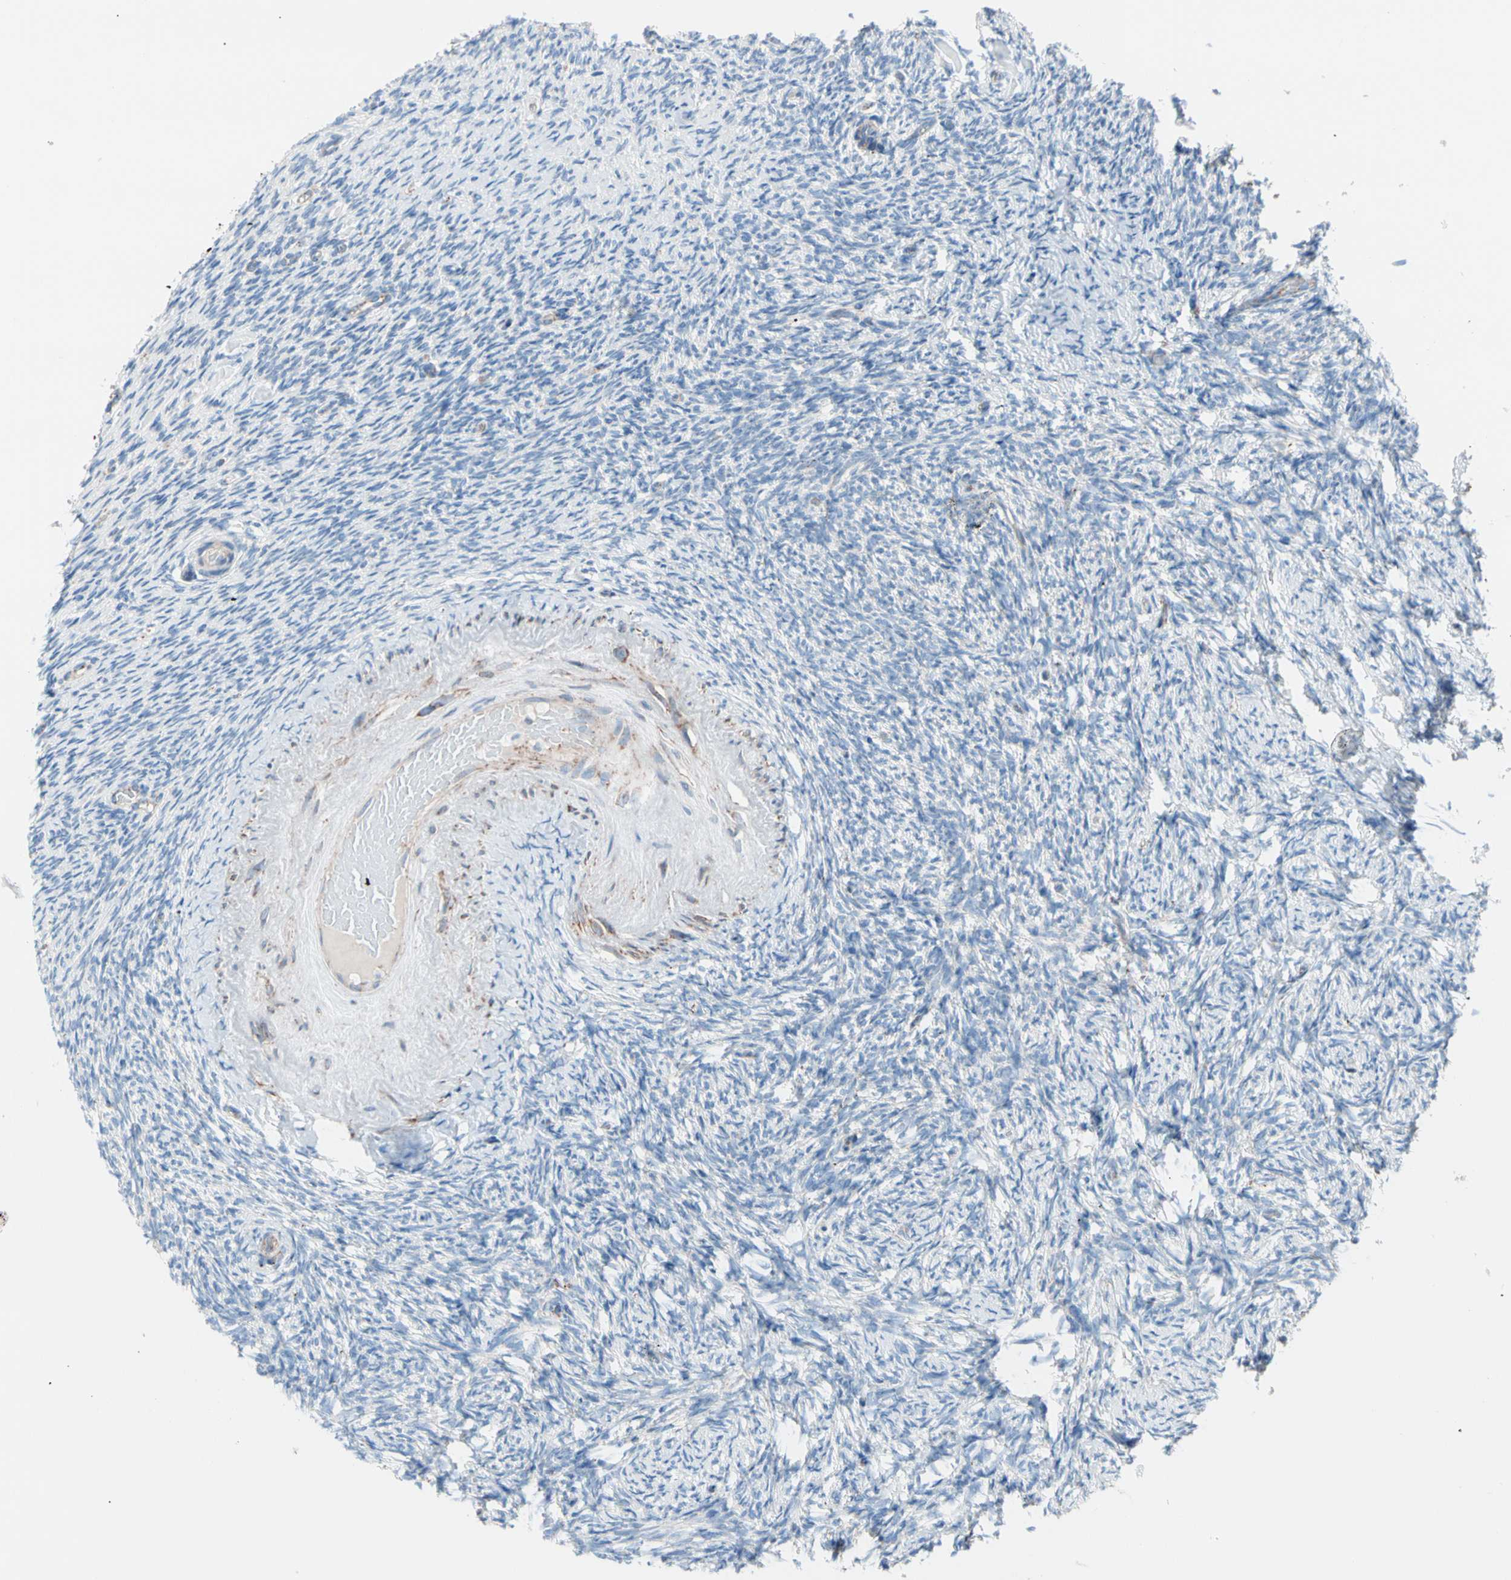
{"staining": {"intensity": "moderate", "quantity": "25%-75%", "location": "cytoplasmic/membranous"}, "tissue": "ovary", "cell_type": "Follicle cells", "image_type": "normal", "snomed": [{"axis": "morphology", "description": "Normal tissue, NOS"}, {"axis": "topography", "description": "Ovary"}], "caption": "Moderate cytoplasmic/membranous expression is appreciated in about 25%-75% of follicle cells in benign ovary.", "gene": "HK1", "patient": {"sex": "female", "age": 60}}